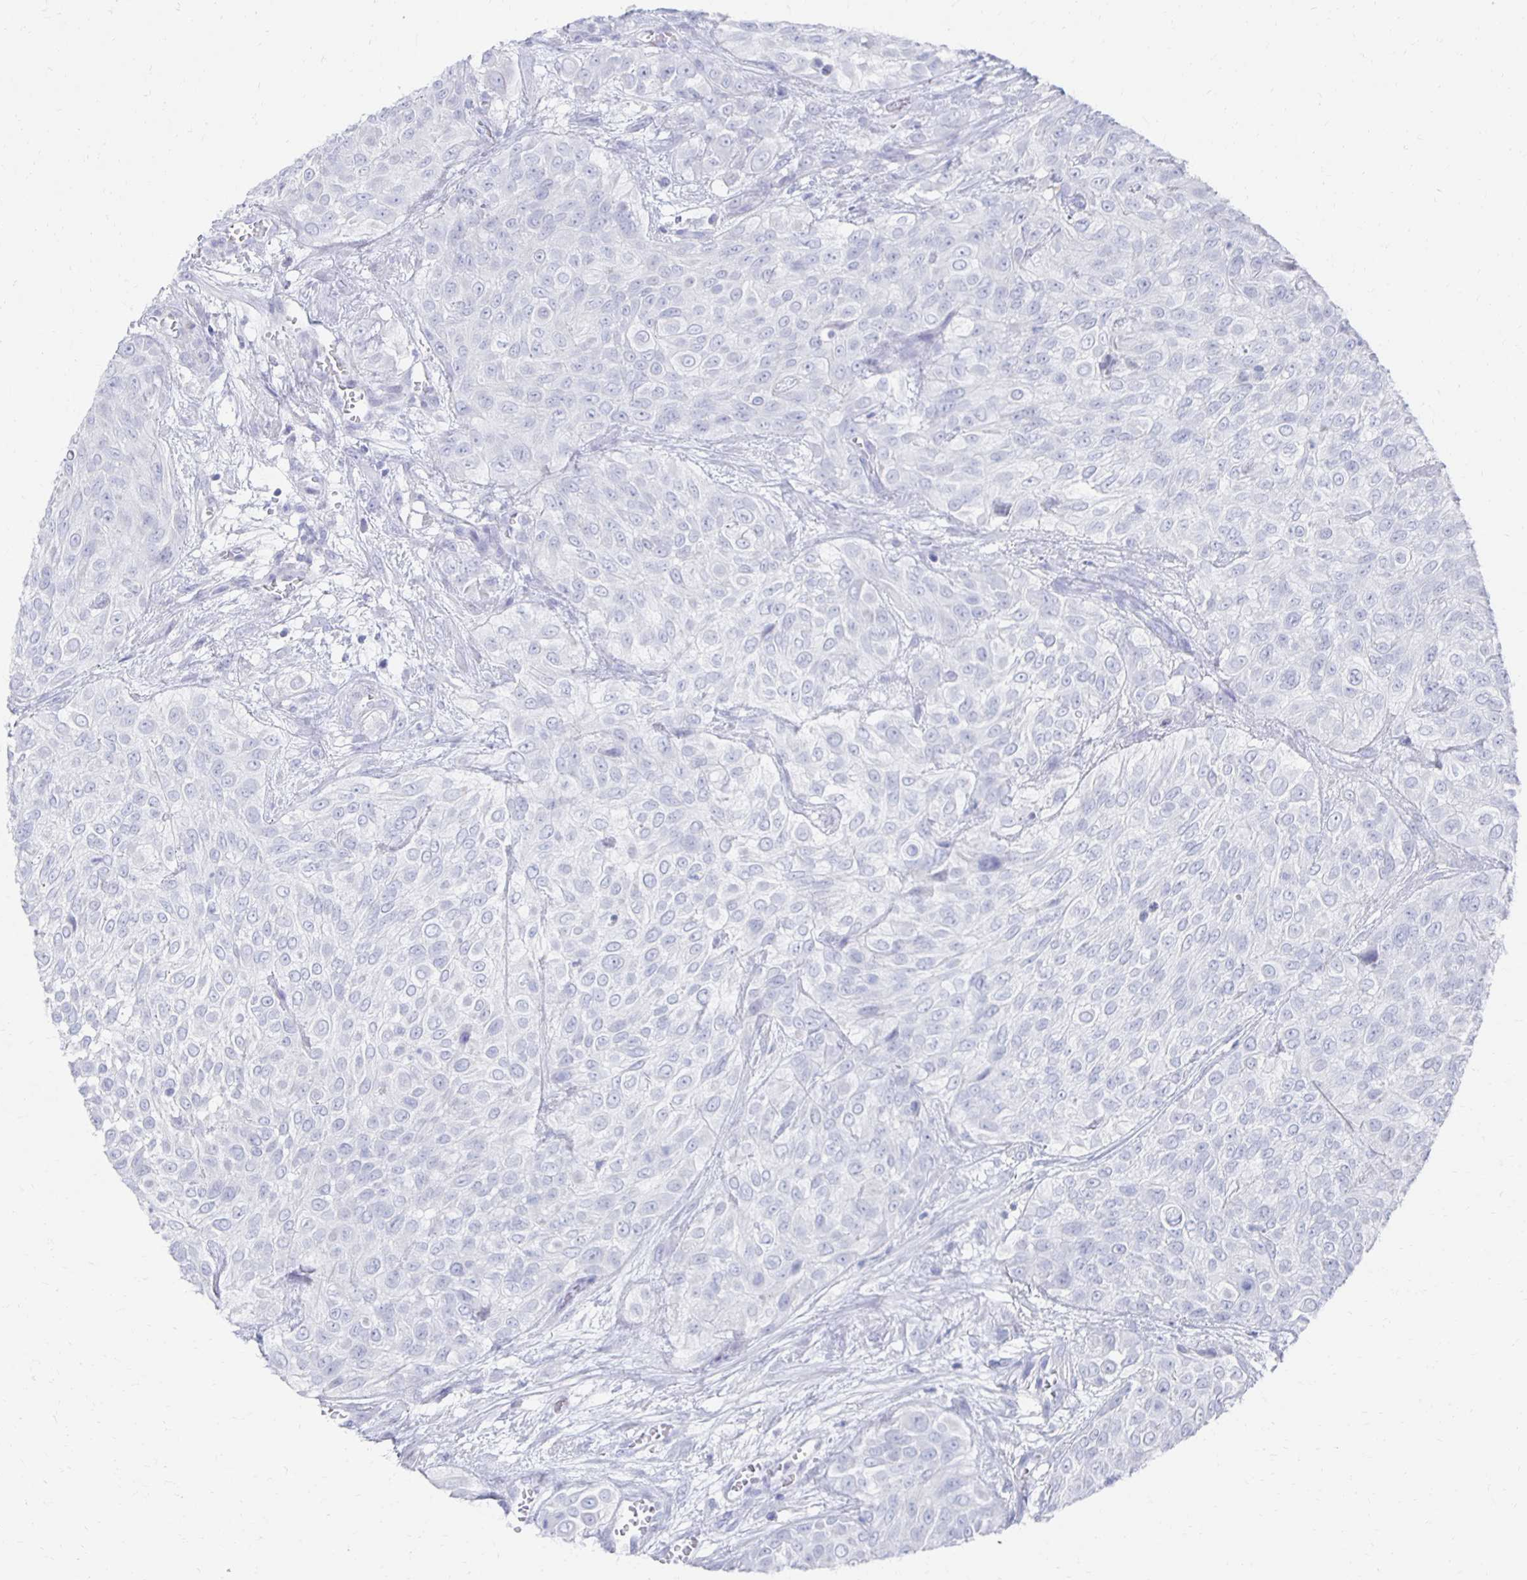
{"staining": {"intensity": "negative", "quantity": "none", "location": "none"}, "tissue": "urothelial cancer", "cell_type": "Tumor cells", "image_type": "cancer", "snomed": [{"axis": "morphology", "description": "Urothelial carcinoma, High grade"}, {"axis": "topography", "description": "Urinary bladder"}], "caption": "Tumor cells are negative for protein expression in human urothelial carcinoma (high-grade).", "gene": "PRDM7", "patient": {"sex": "male", "age": 57}}